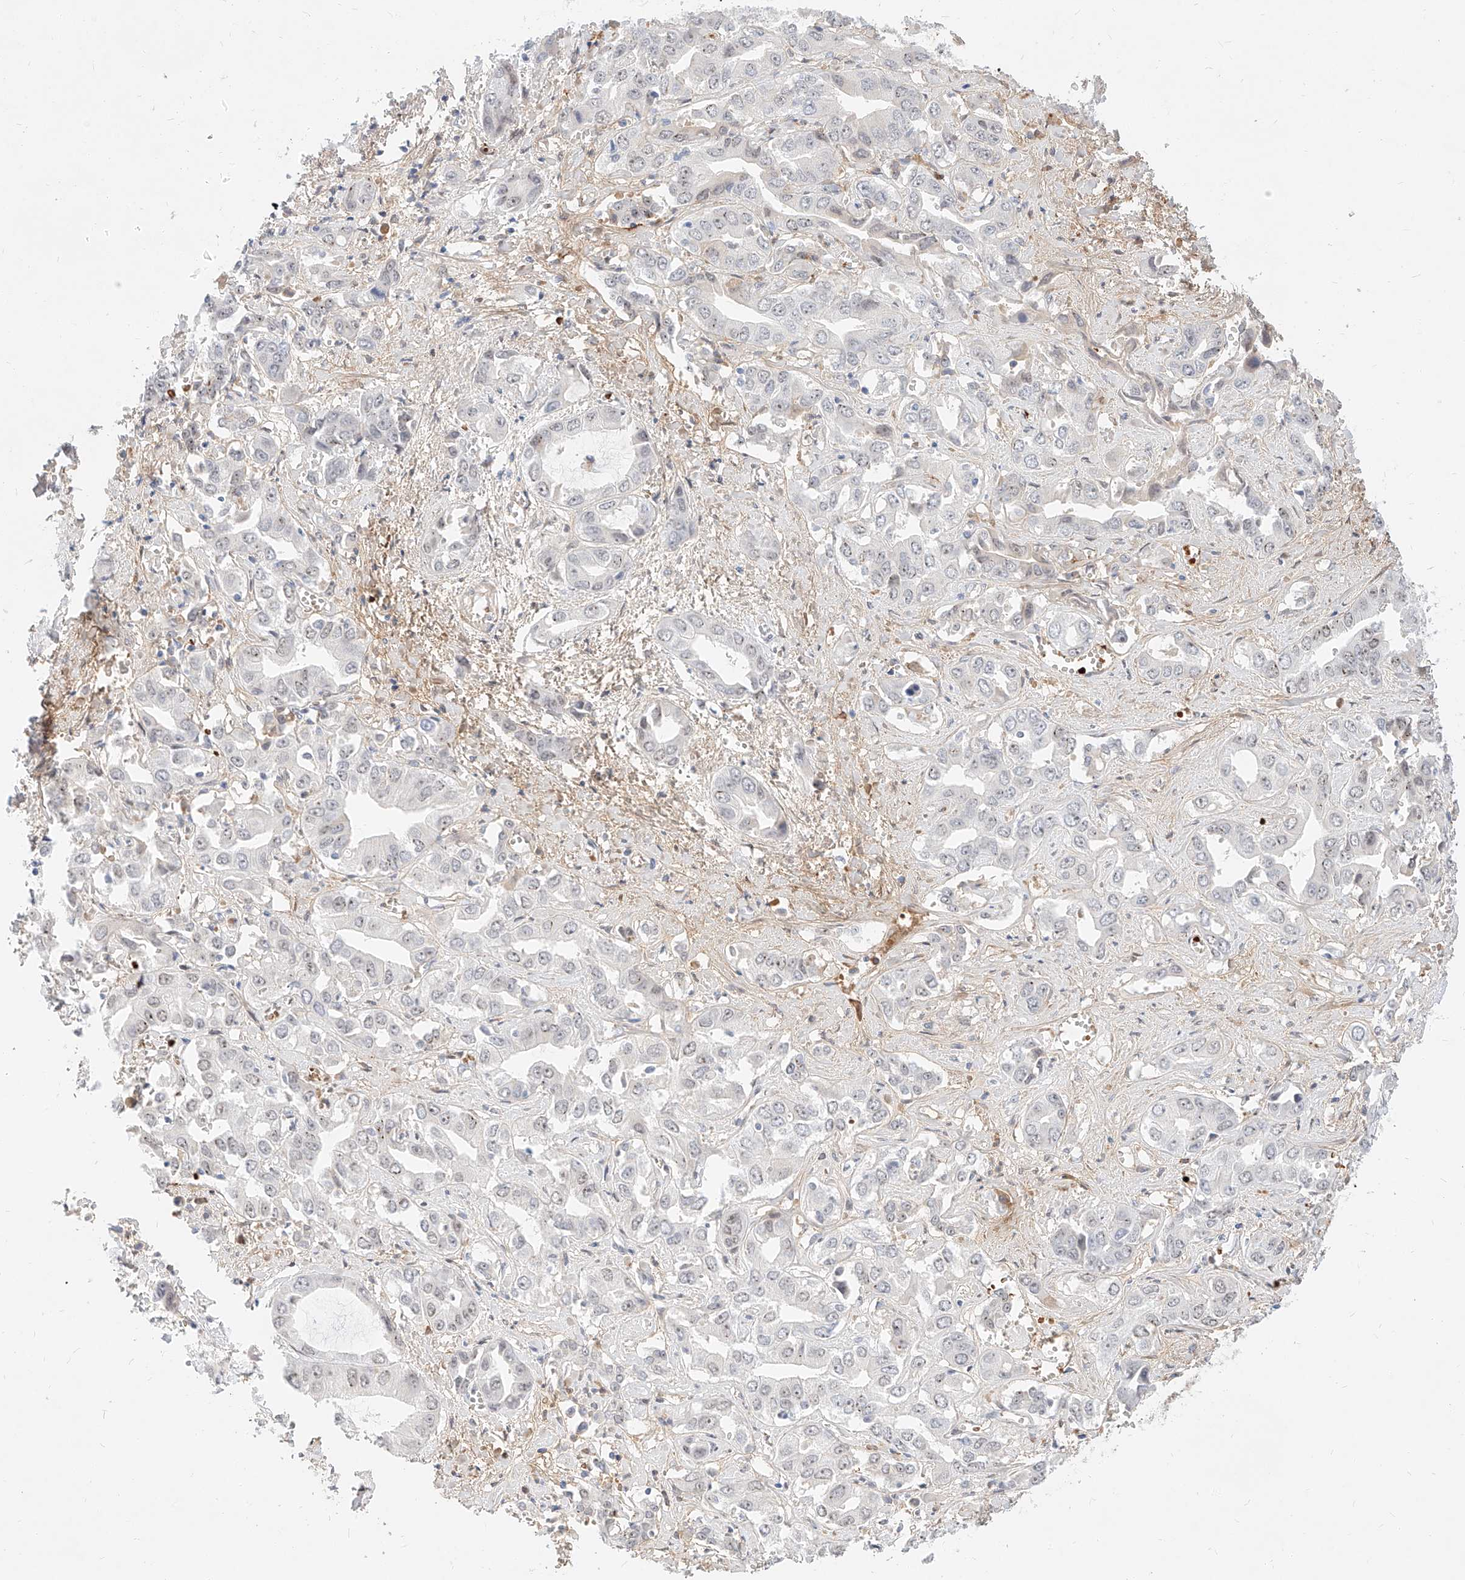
{"staining": {"intensity": "negative", "quantity": "none", "location": "none"}, "tissue": "liver cancer", "cell_type": "Tumor cells", "image_type": "cancer", "snomed": [{"axis": "morphology", "description": "Cholangiocarcinoma"}, {"axis": "topography", "description": "Liver"}], "caption": "Image shows no significant protein expression in tumor cells of liver cholangiocarcinoma.", "gene": "CBX8", "patient": {"sex": "female", "age": 52}}